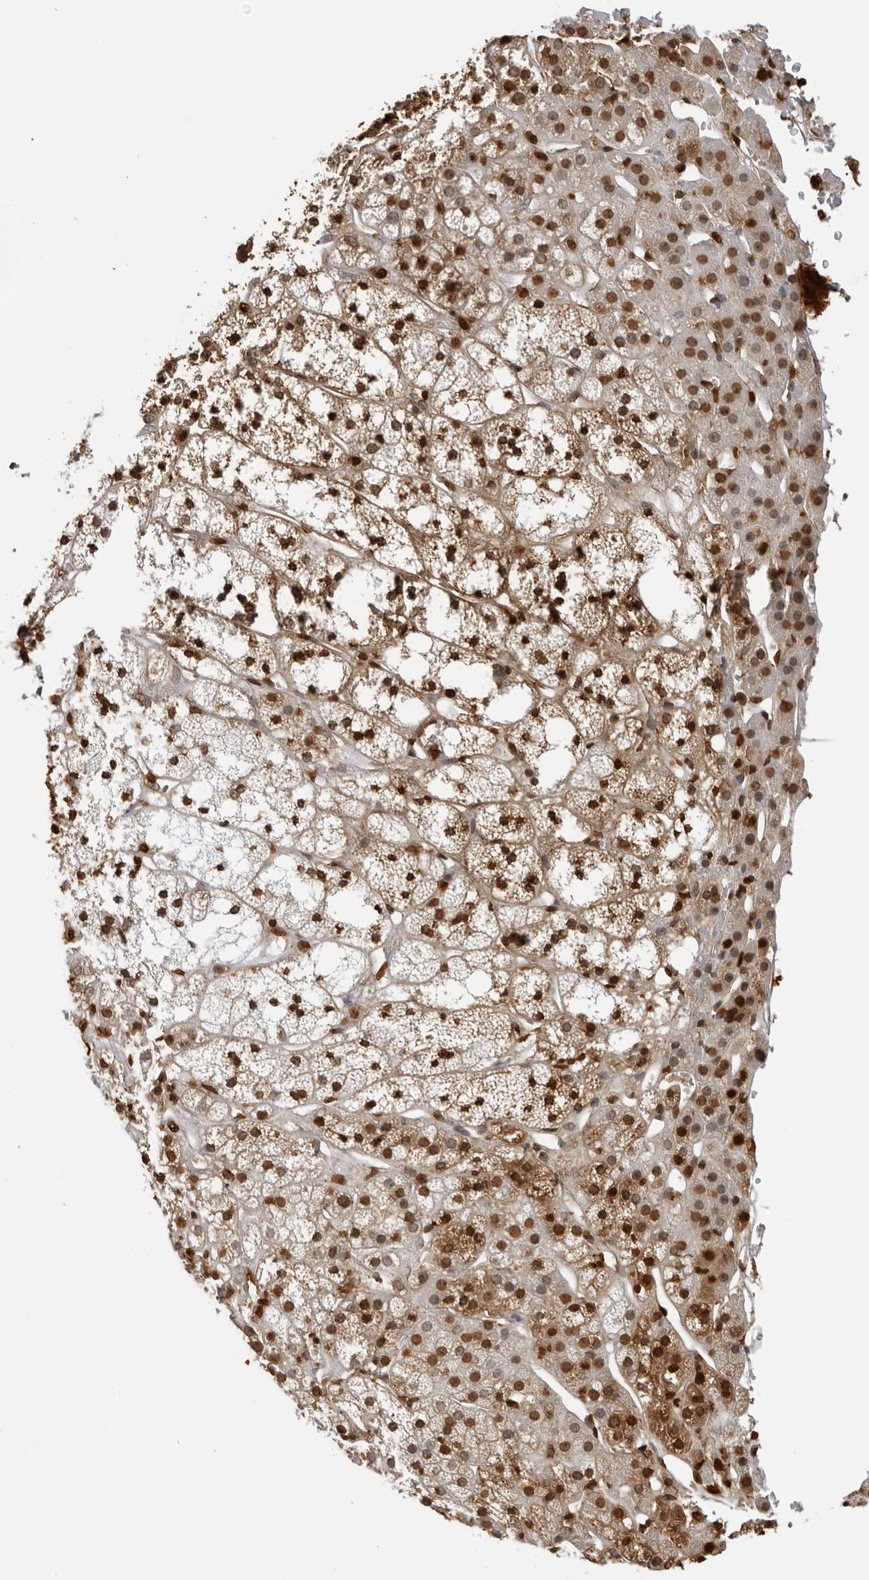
{"staining": {"intensity": "strong", "quantity": ">75%", "location": "nuclear"}, "tissue": "adrenal gland", "cell_type": "Glandular cells", "image_type": "normal", "snomed": [{"axis": "morphology", "description": "Normal tissue, NOS"}, {"axis": "topography", "description": "Adrenal gland"}], "caption": "About >75% of glandular cells in benign human adrenal gland demonstrate strong nuclear protein expression as visualized by brown immunohistochemical staining.", "gene": "ZFP91", "patient": {"sex": "male", "age": 56}}